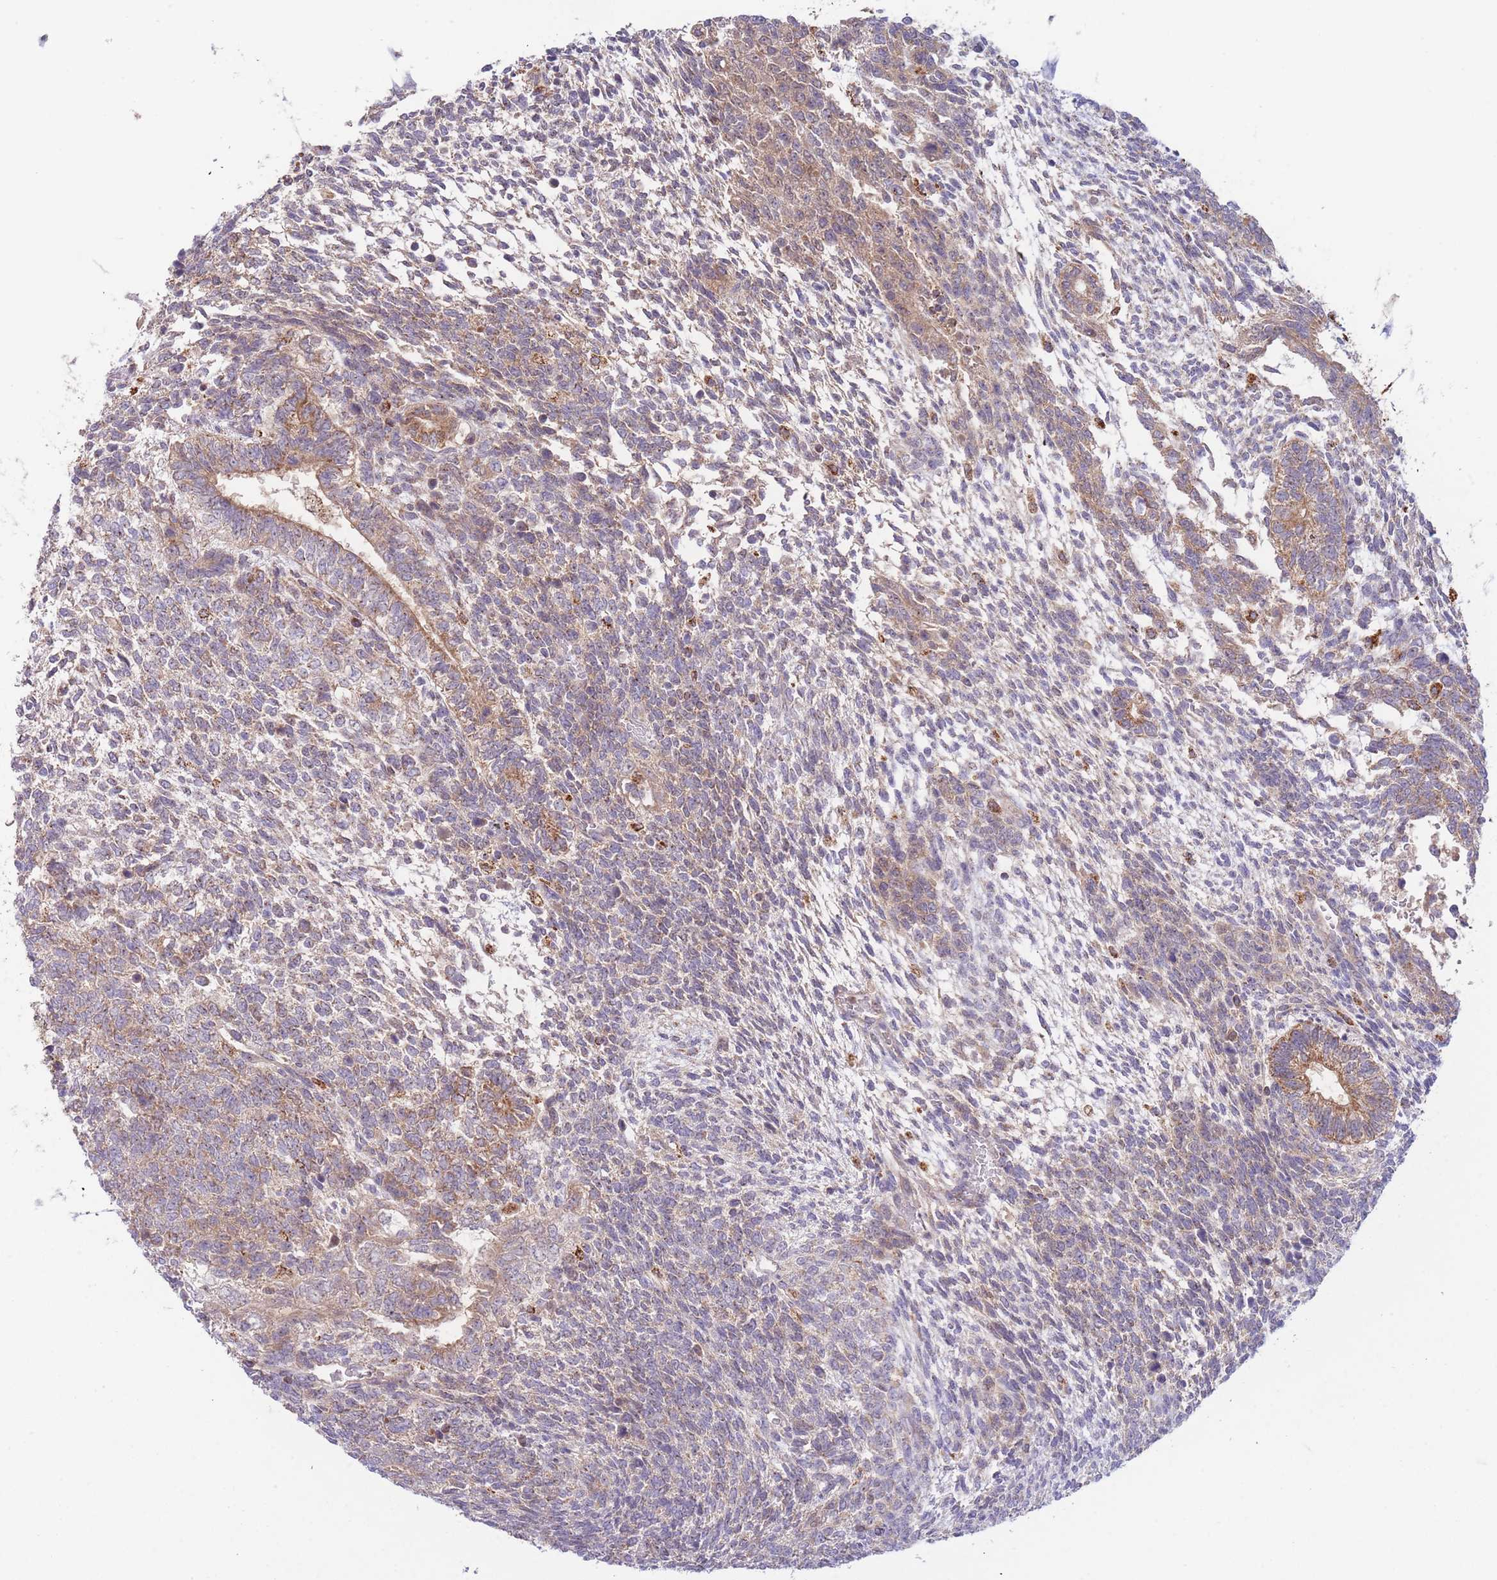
{"staining": {"intensity": "weak", "quantity": ">75%", "location": "cytoplasmic/membranous"}, "tissue": "testis cancer", "cell_type": "Tumor cells", "image_type": "cancer", "snomed": [{"axis": "morphology", "description": "Carcinoma, Embryonal, NOS"}, {"axis": "topography", "description": "Testis"}], "caption": "Immunohistochemistry (IHC) (DAB) staining of human embryonal carcinoma (testis) demonstrates weak cytoplasmic/membranous protein positivity in approximately >75% of tumor cells. (Stains: DAB in brown, nuclei in blue, Microscopy: brightfield microscopy at high magnification).", "gene": "MRPL17", "patient": {"sex": "male", "age": 23}}